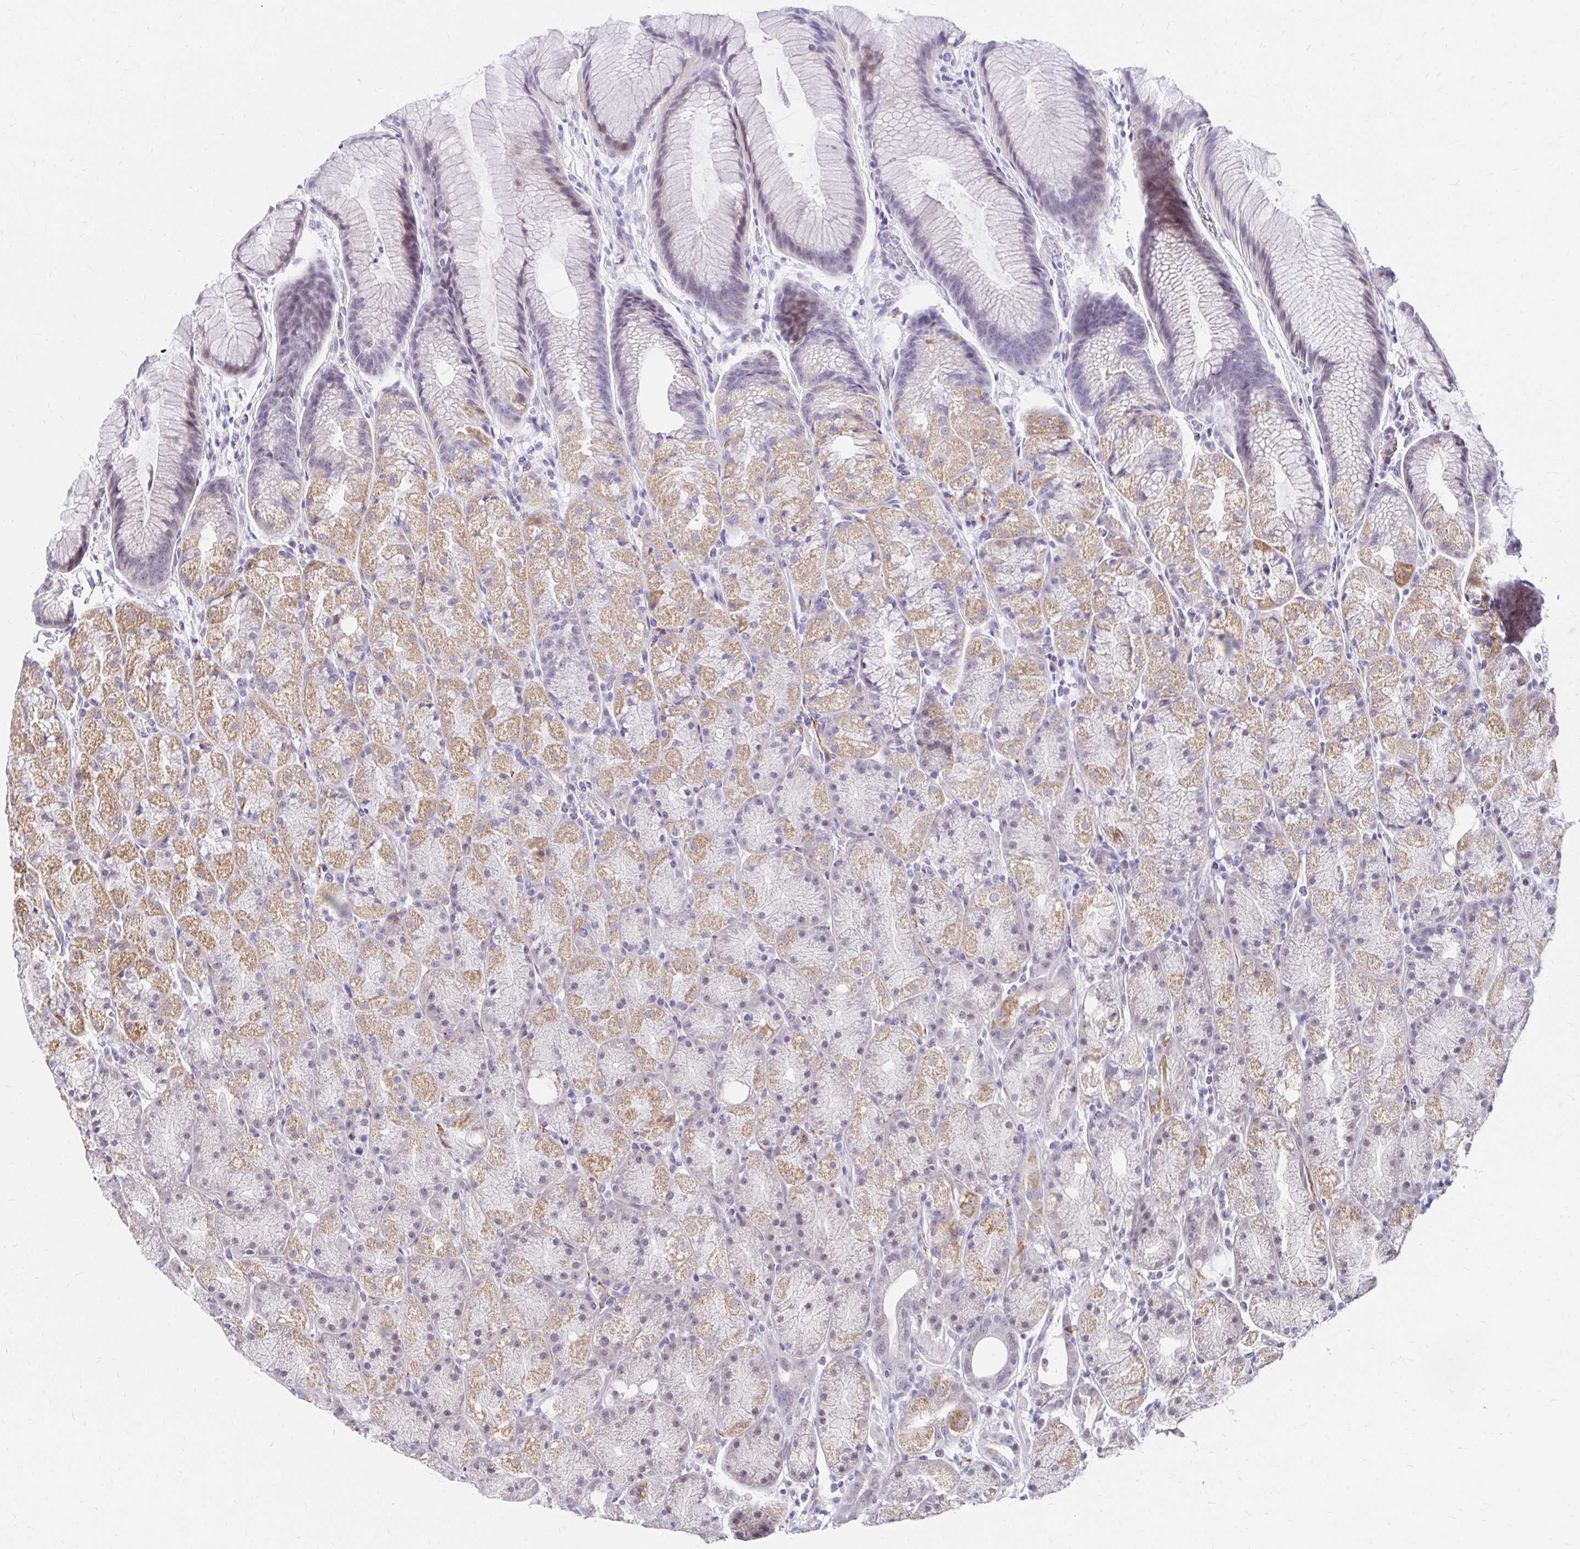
{"staining": {"intensity": "moderate", "quantity": "25%-75%", "location": "cytoplasmic/membranous"}, "tissue": "stomach", "cell_type": "Glandular cells", "image_type": "normal", "snomed": [{"axis": "morphology", "description": "Normal tissue, NOS"}, {"axis": "topography", "description": "Stomach, upper"}, {"axis": "topography", "description": "Stomach"}], "caption": "Moderate cytoplasmic/membranous protein staining is identified in about 25%-75% of glandular cells in stomach. The staining was performed using DAB (3,3'-diaminobenzidine) to visualize the protein expression in brown, while the nuclei were stained in blue with hematoxylin (Magnification: 20x).", "gene": "GUCY1A1", "patient": {"sex": "male", "age": 48}}